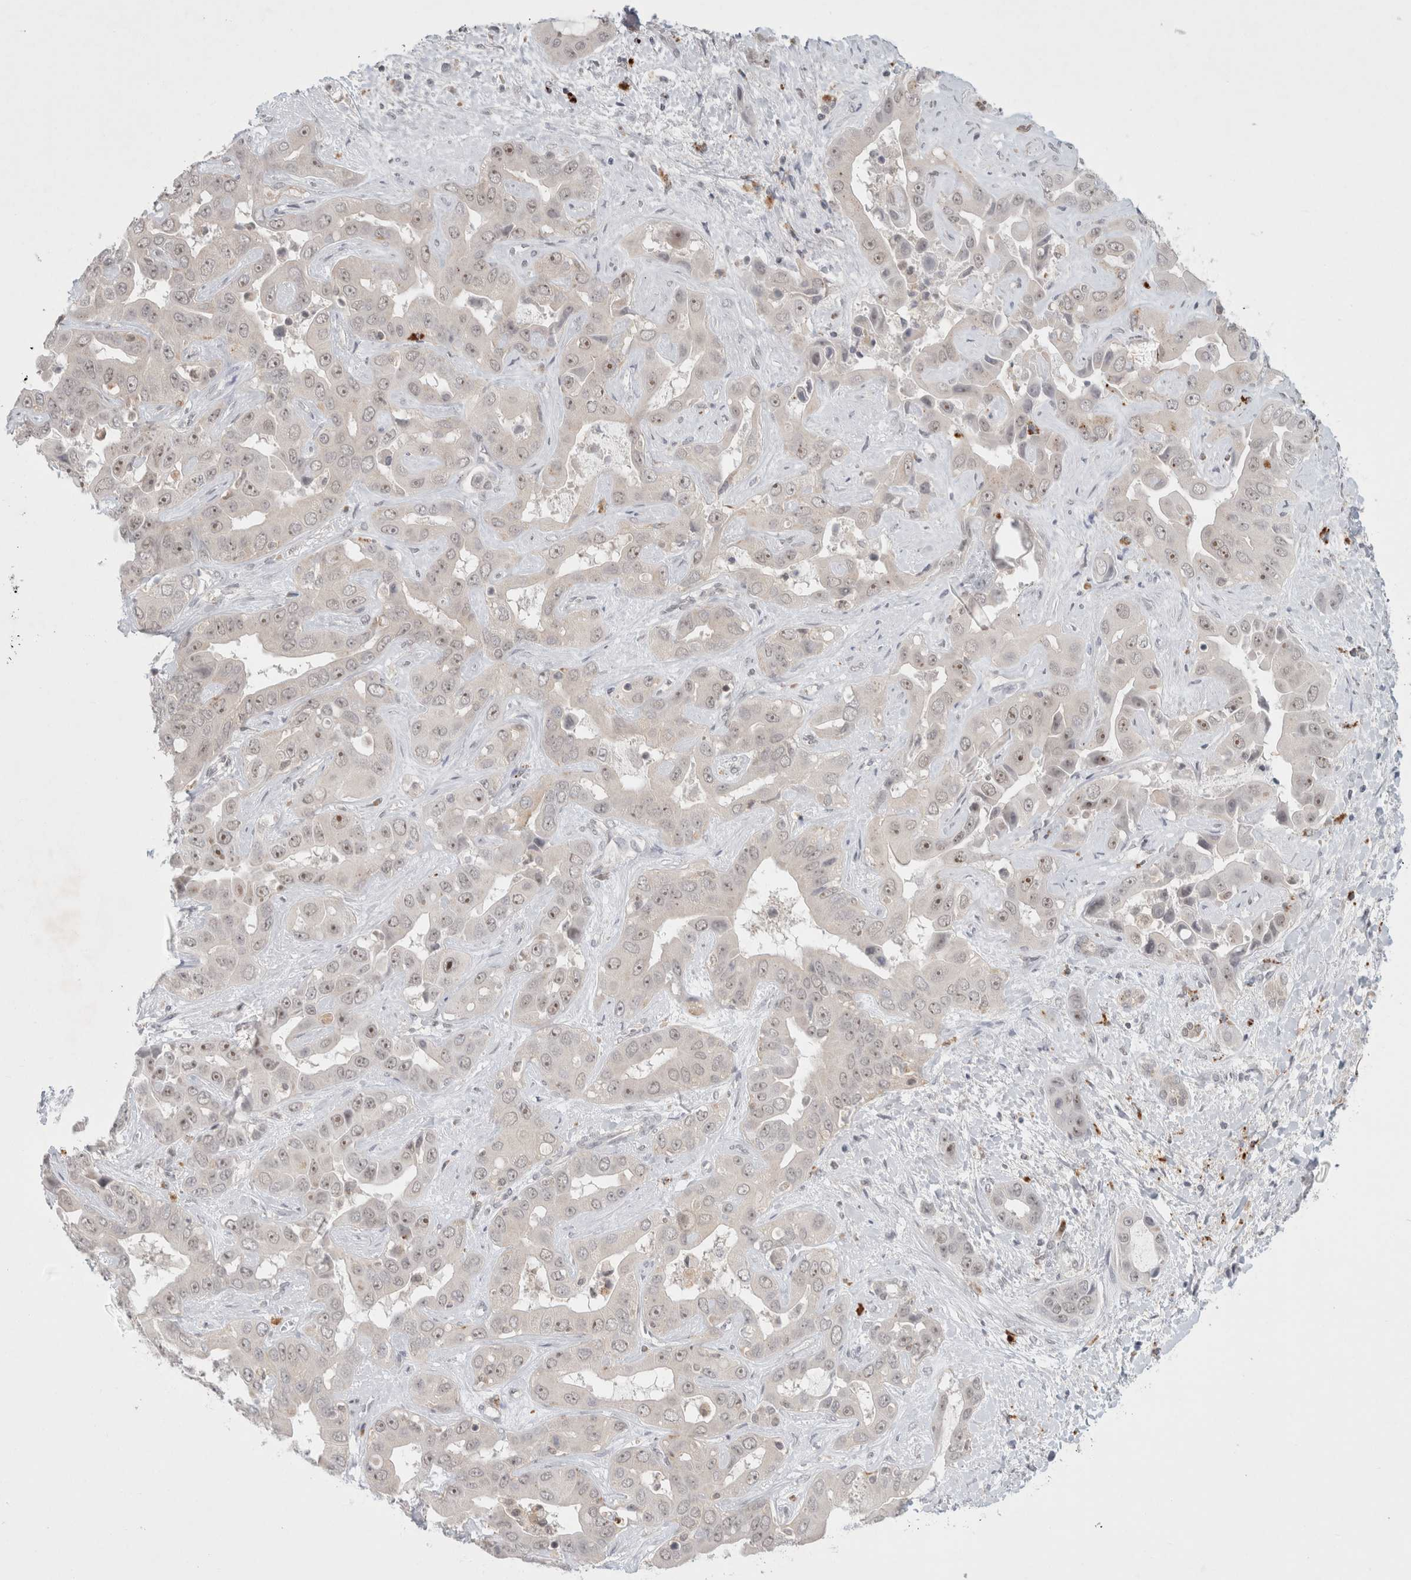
{"staining": {"intensity": "weak", "quantity": "<25%", "location": "nuclear"}, "tissue": "liver cancer", "cell_type": "Tumor cells", "image_type": "cancer", "snomed": [{"axis": "morphology", "description": "Cholangiocarcinoma"}, {"axis": "topography", "description": "Liver"}], "caption": "An immunohistochemistry (IHC) histopathology image of cholangiocarcinoma (liver) is shown. There is no staining in tumor cells of cholangiocarcinoma (liver).", "gene": "FBXO42", "patient": {"sex": "female", "age": 52}}